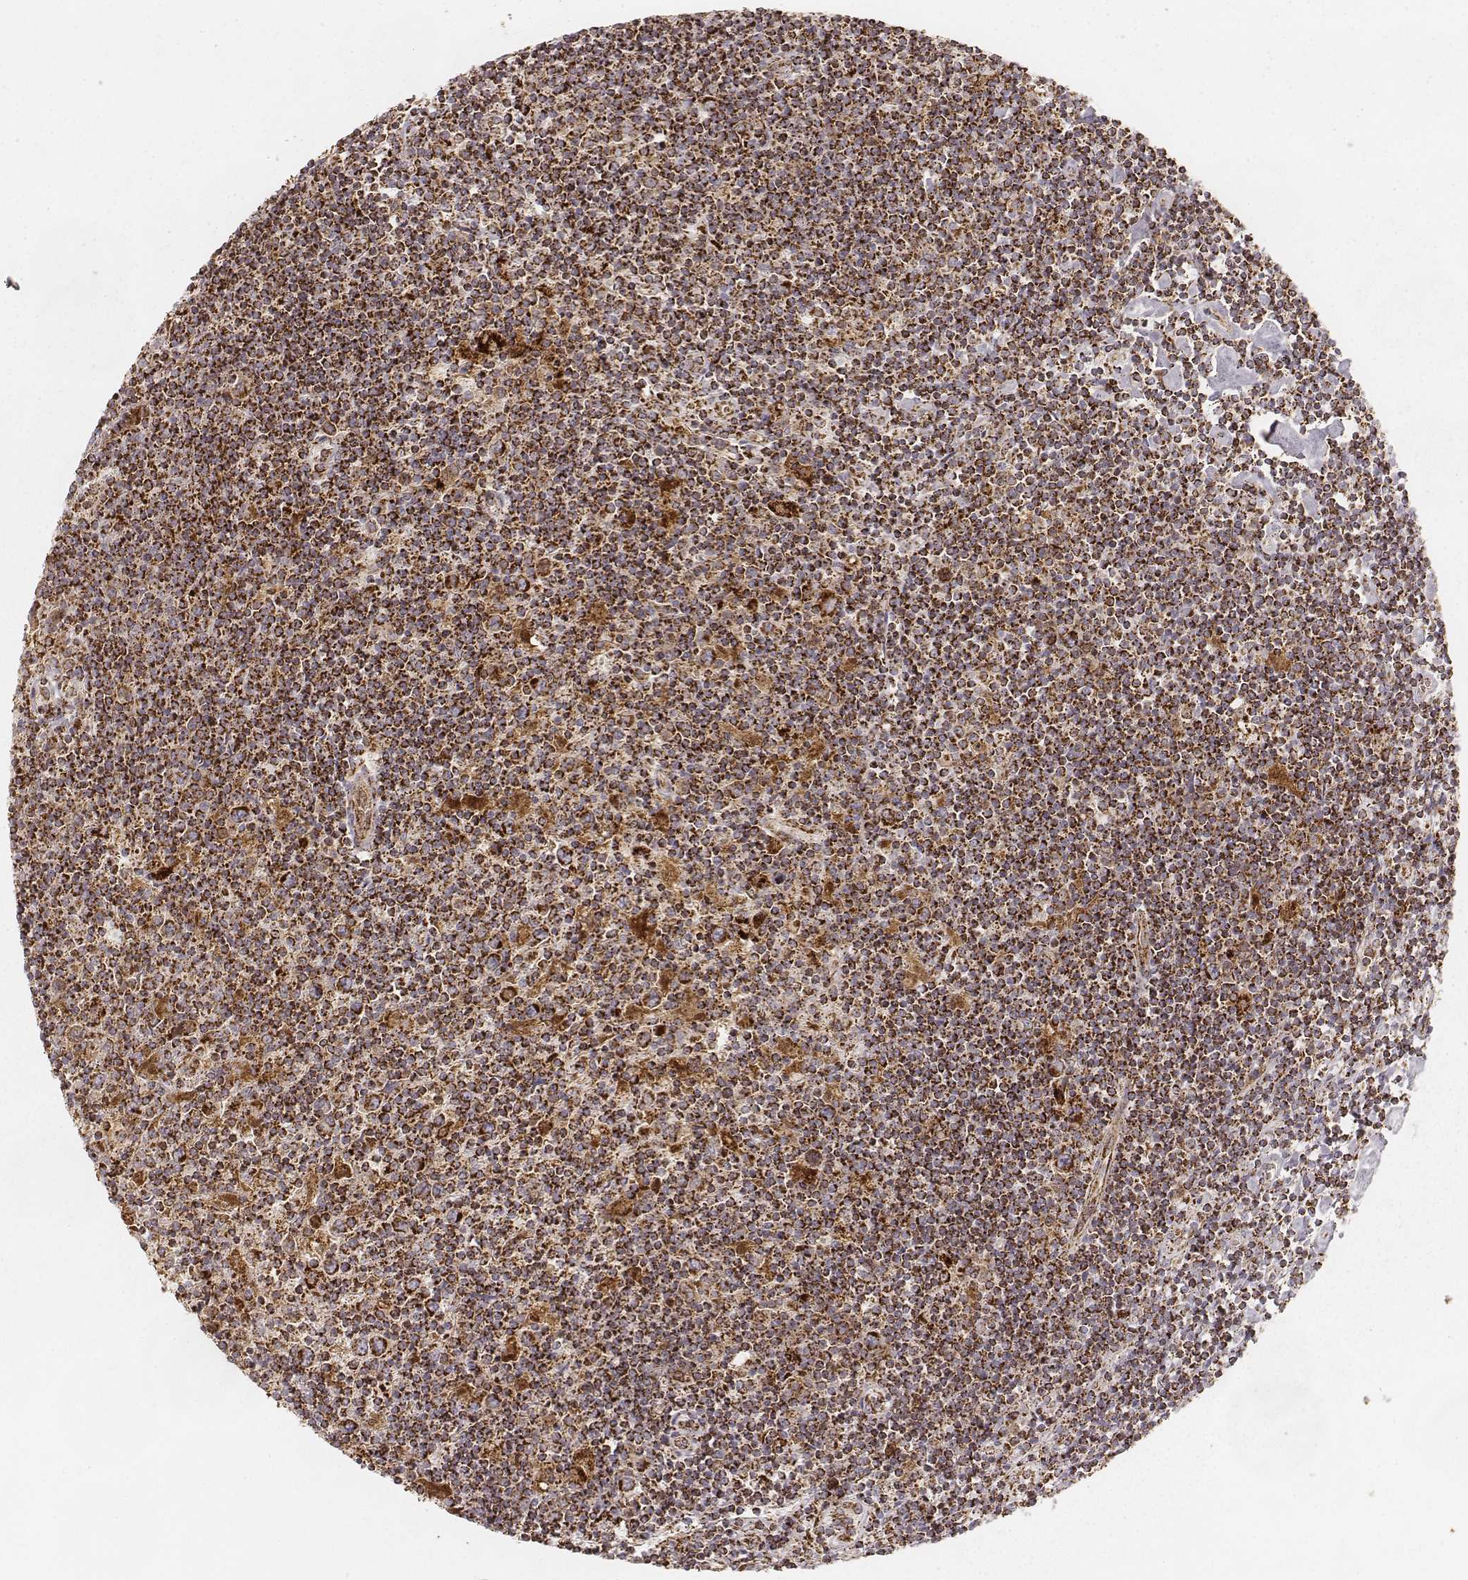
{"staining": {"intensity": "strong", "quantity": ">75%", "location": "cytoplasmic/membranous"}, "tissue": "lymphoma", "cell_type": "Tumor cells", "image_type": "cancer", "snomed": [{"axis": "morphology", "description": "Hodgkin's disease, NOS"}, {"axis": "topography", "description": "Lymph node"}], "caption": "Lymphoma tissue reveals strong cytoplasmic/membranous staining in approximately >75% of tumor cells", "gene": "CS", "patient": {"sex": "male", "age": 40}}